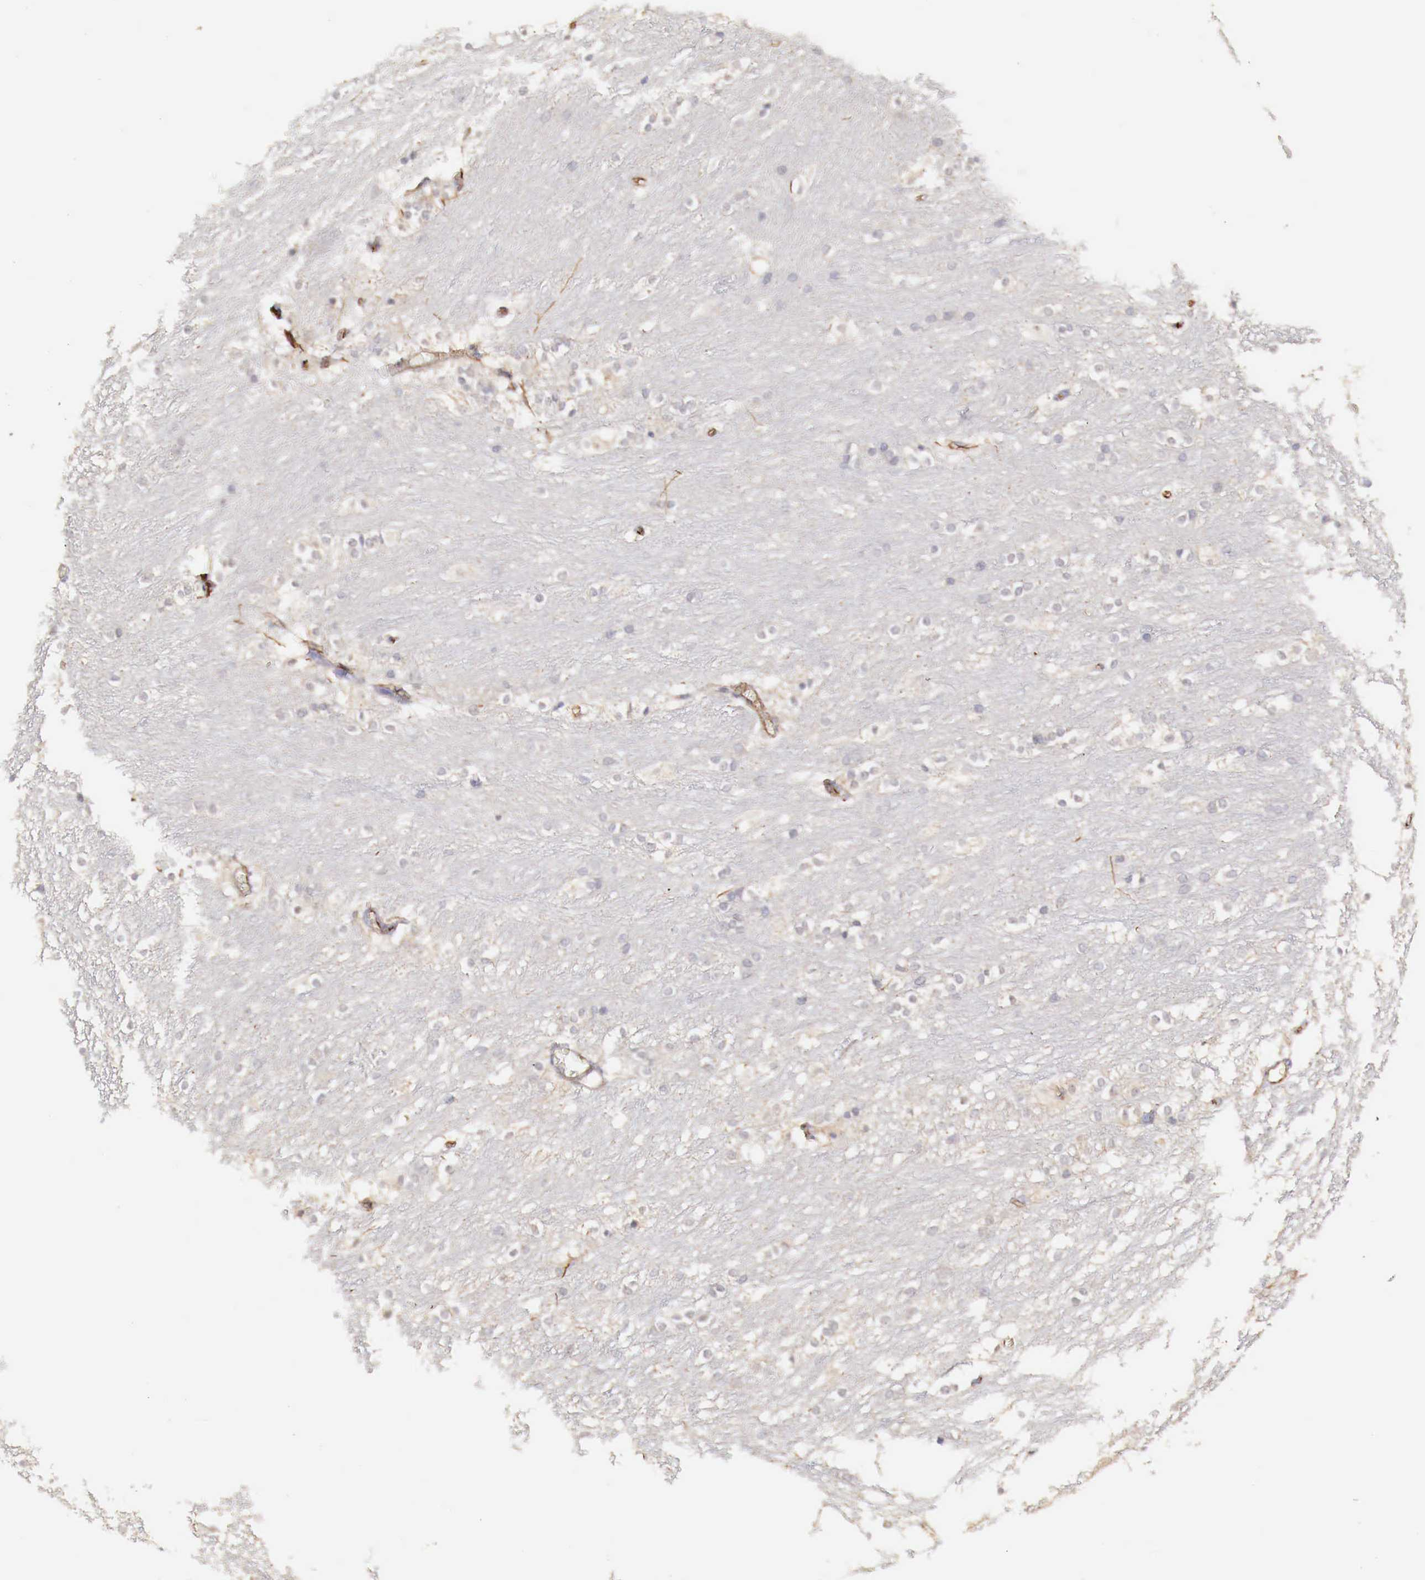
{"staining": {"intensity": "negative", "quantity": "none", "location": "none"}, "tissue": "caudate", "cell_type": "Glial cells", "image_type": "normal", "snomed": [{"axis": "morphology", "description": "Normal tissue, NOS"}, {"axis": "topography", "description": "Lateral ventricle wall"}], "caption": "Immunohistochemistry (IHC) histopathology image of unremarkable caudate: human caudate stained with DAB (3,3'-diaminobenzidine) displays no significant protein expression in glial cells.", "gene": "WT1", "patient": {"sex": "female", "age": 19}}